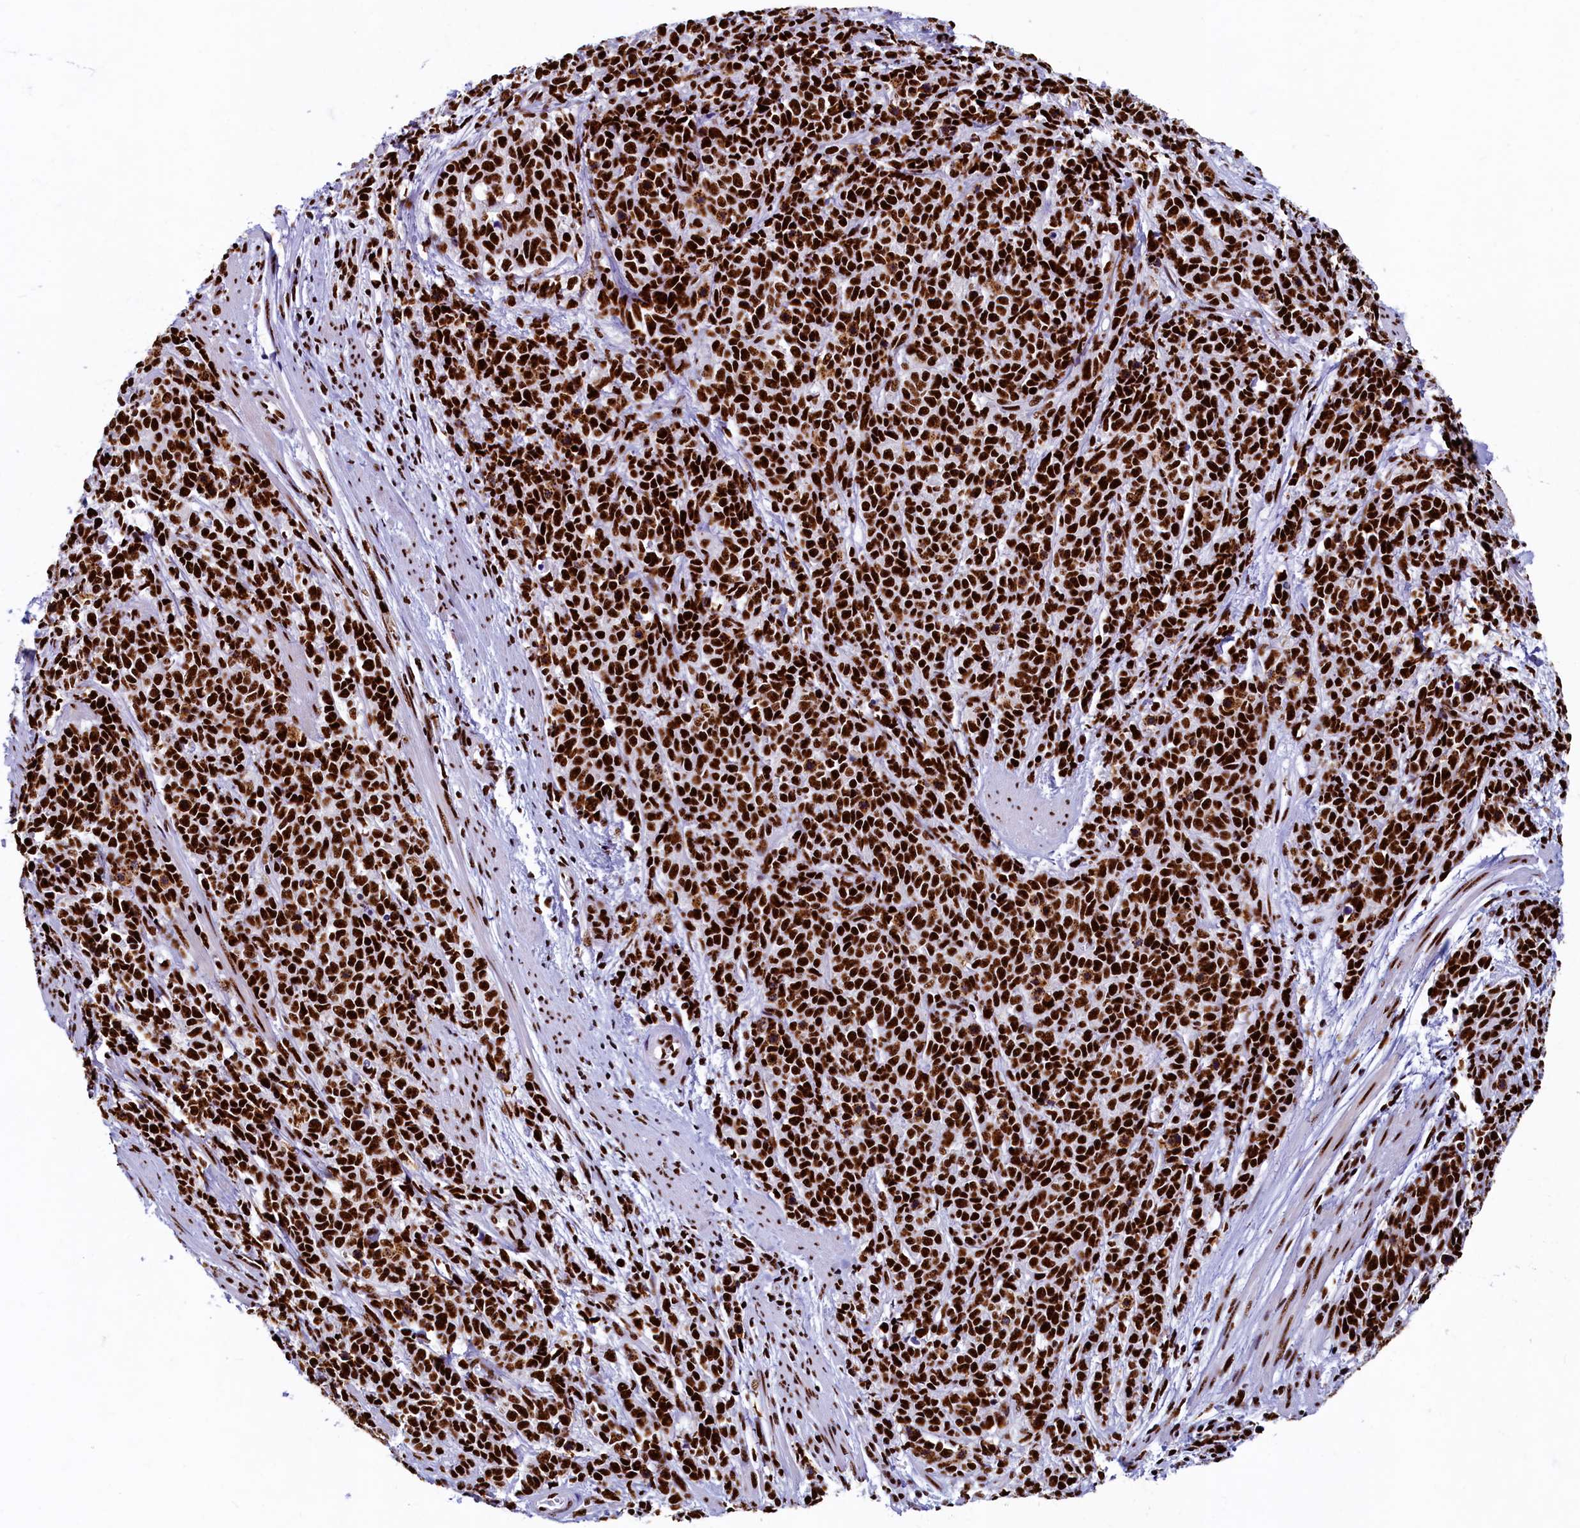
{"staining": {"intensity": "strong", "quantity": ">75%", "location": "nuclear"}, "tissue": "cervical cancer", "cell_type": "Tumor cells", "image_type": "cancer", "snomed": [{"axis": "morphology", "description": "Squamous cell carcinoma, NOS"}, {"axis": "topography", "description": "Cervix"}], "caption": "A high-resolution micrograph shows IHC staining of squamous cell carcinoma (cervical), which shows strong nuclear positivity in about >75% of tumor cells.", "gene": "SRRM2", "patient": {"sex": "female", "age": 60}}